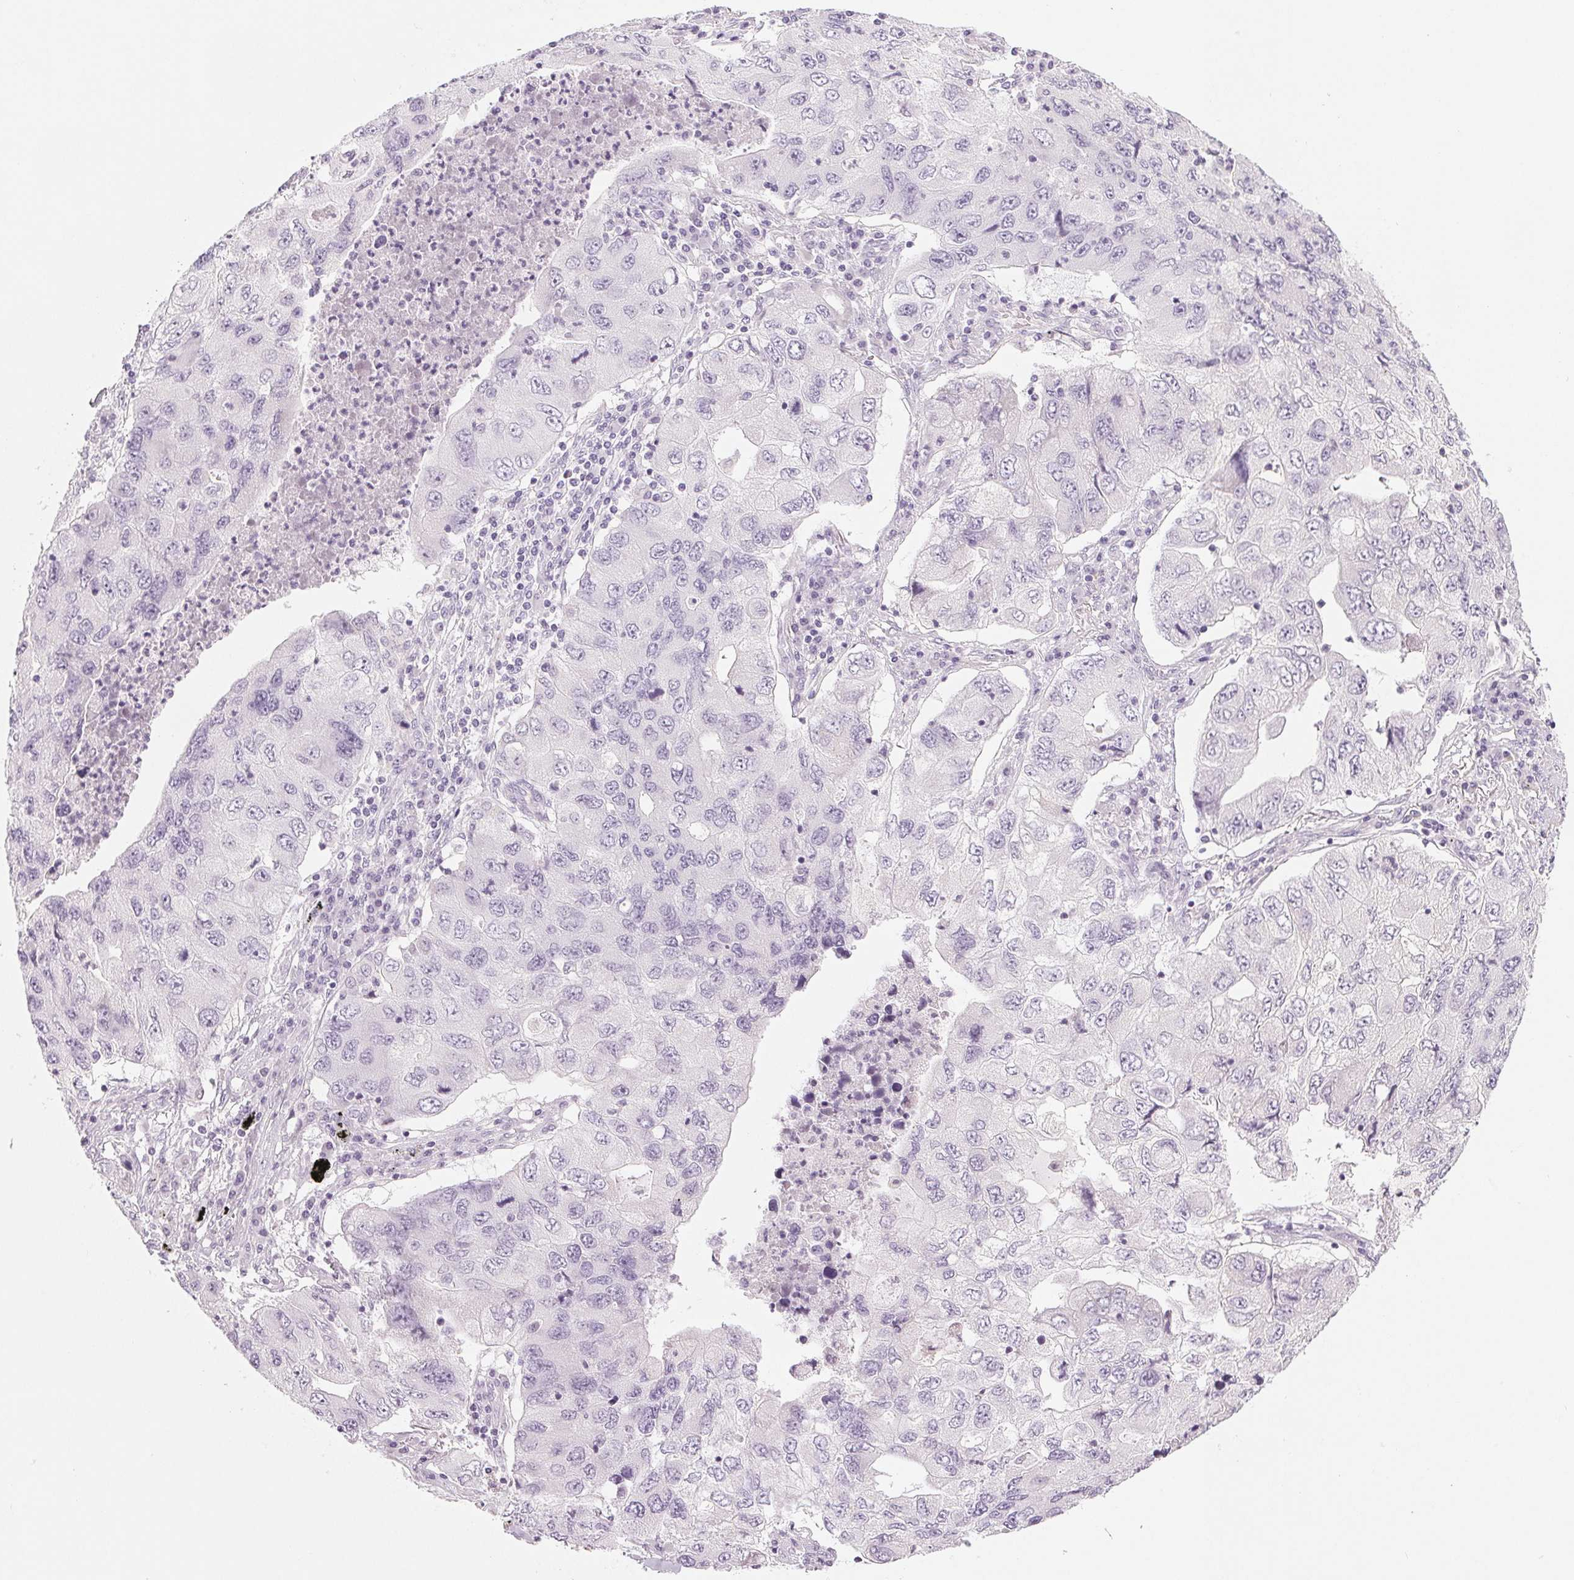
{"staining": {"intensity": "negative", "quantity": "none", "location": "none"}, "tissue": "lung cancer", "cell_type": "Tumor cells", "image_type": "cancer", "snomed": [{"axis": "morphology", "description": "Adenocarcinoma, NOS"}, {"axis": "morphology", "description": "Adenocarcinoma, metastatic, NOS"}, {"axis": "topography", "description": "Lymph node"}, {"axis": "topography", "description": "Lung"}], "caption": "DAB immunohistochemical staining of human lung metastatic adenocarcinoma exhibits no significant expression in tumor cells.", "gene": "EHHADH", "patient": {"sex": "female", "age": 54}}